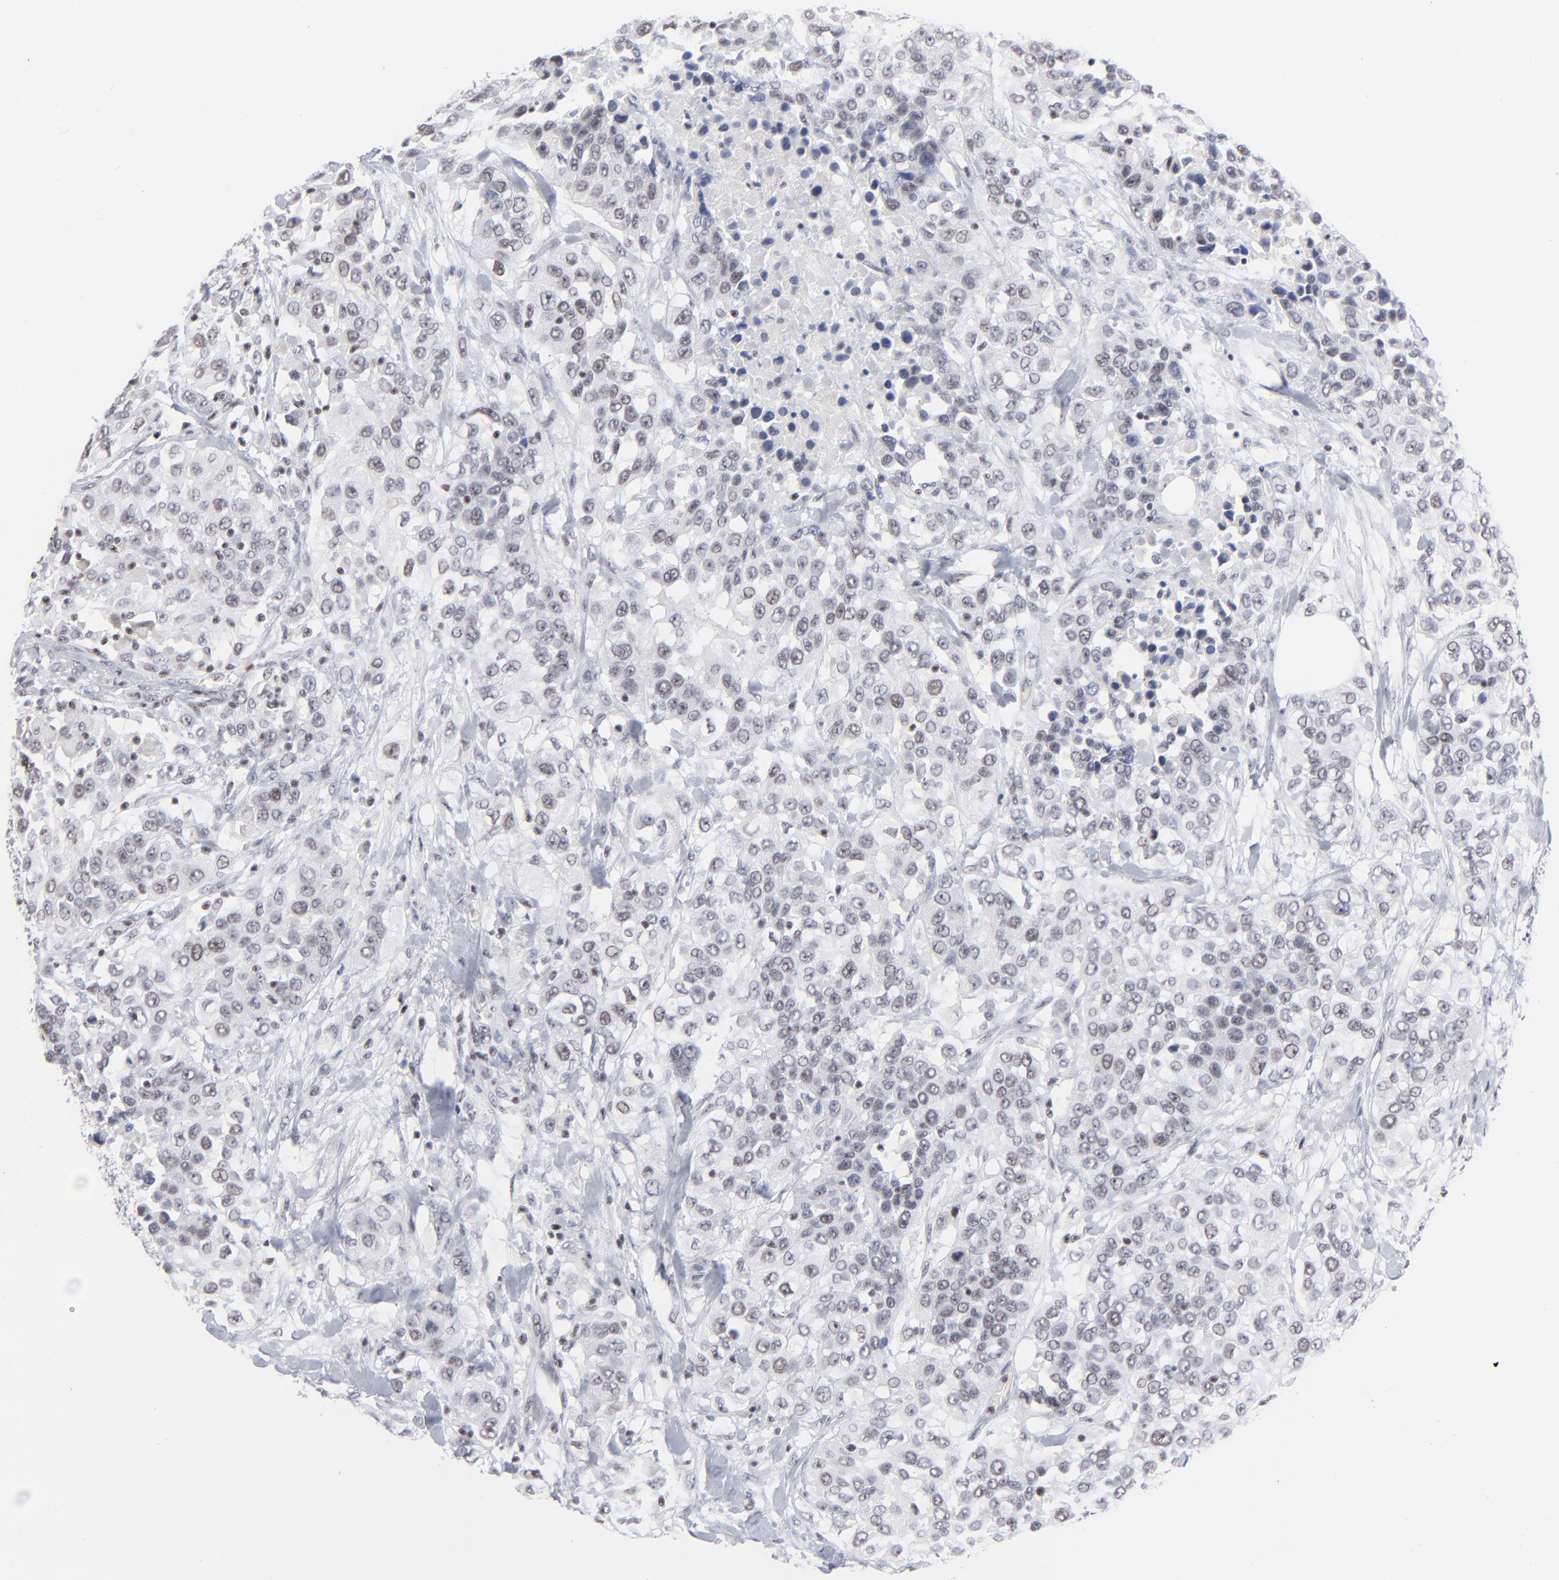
{"staining": {"intensity": "weak", "quantity": "<25%", "location": "nuclear"}, "tissue": "urothelial cancer", "cell_type": "Tumor cells", "image_type": "cancer", "snomed": [{"axis": "morphology", "description": "Urothelial carcinoma, High grade"}, {"axis": "topography", "description": "Urinary bladder"}], "caption": "This is an immunohistochemistry (IHC) photomicrograph of human urothelial cancer. There is no staining in tumor cells.", "gene": "SP2", "patient": {"sex": "female", "age": 80}}